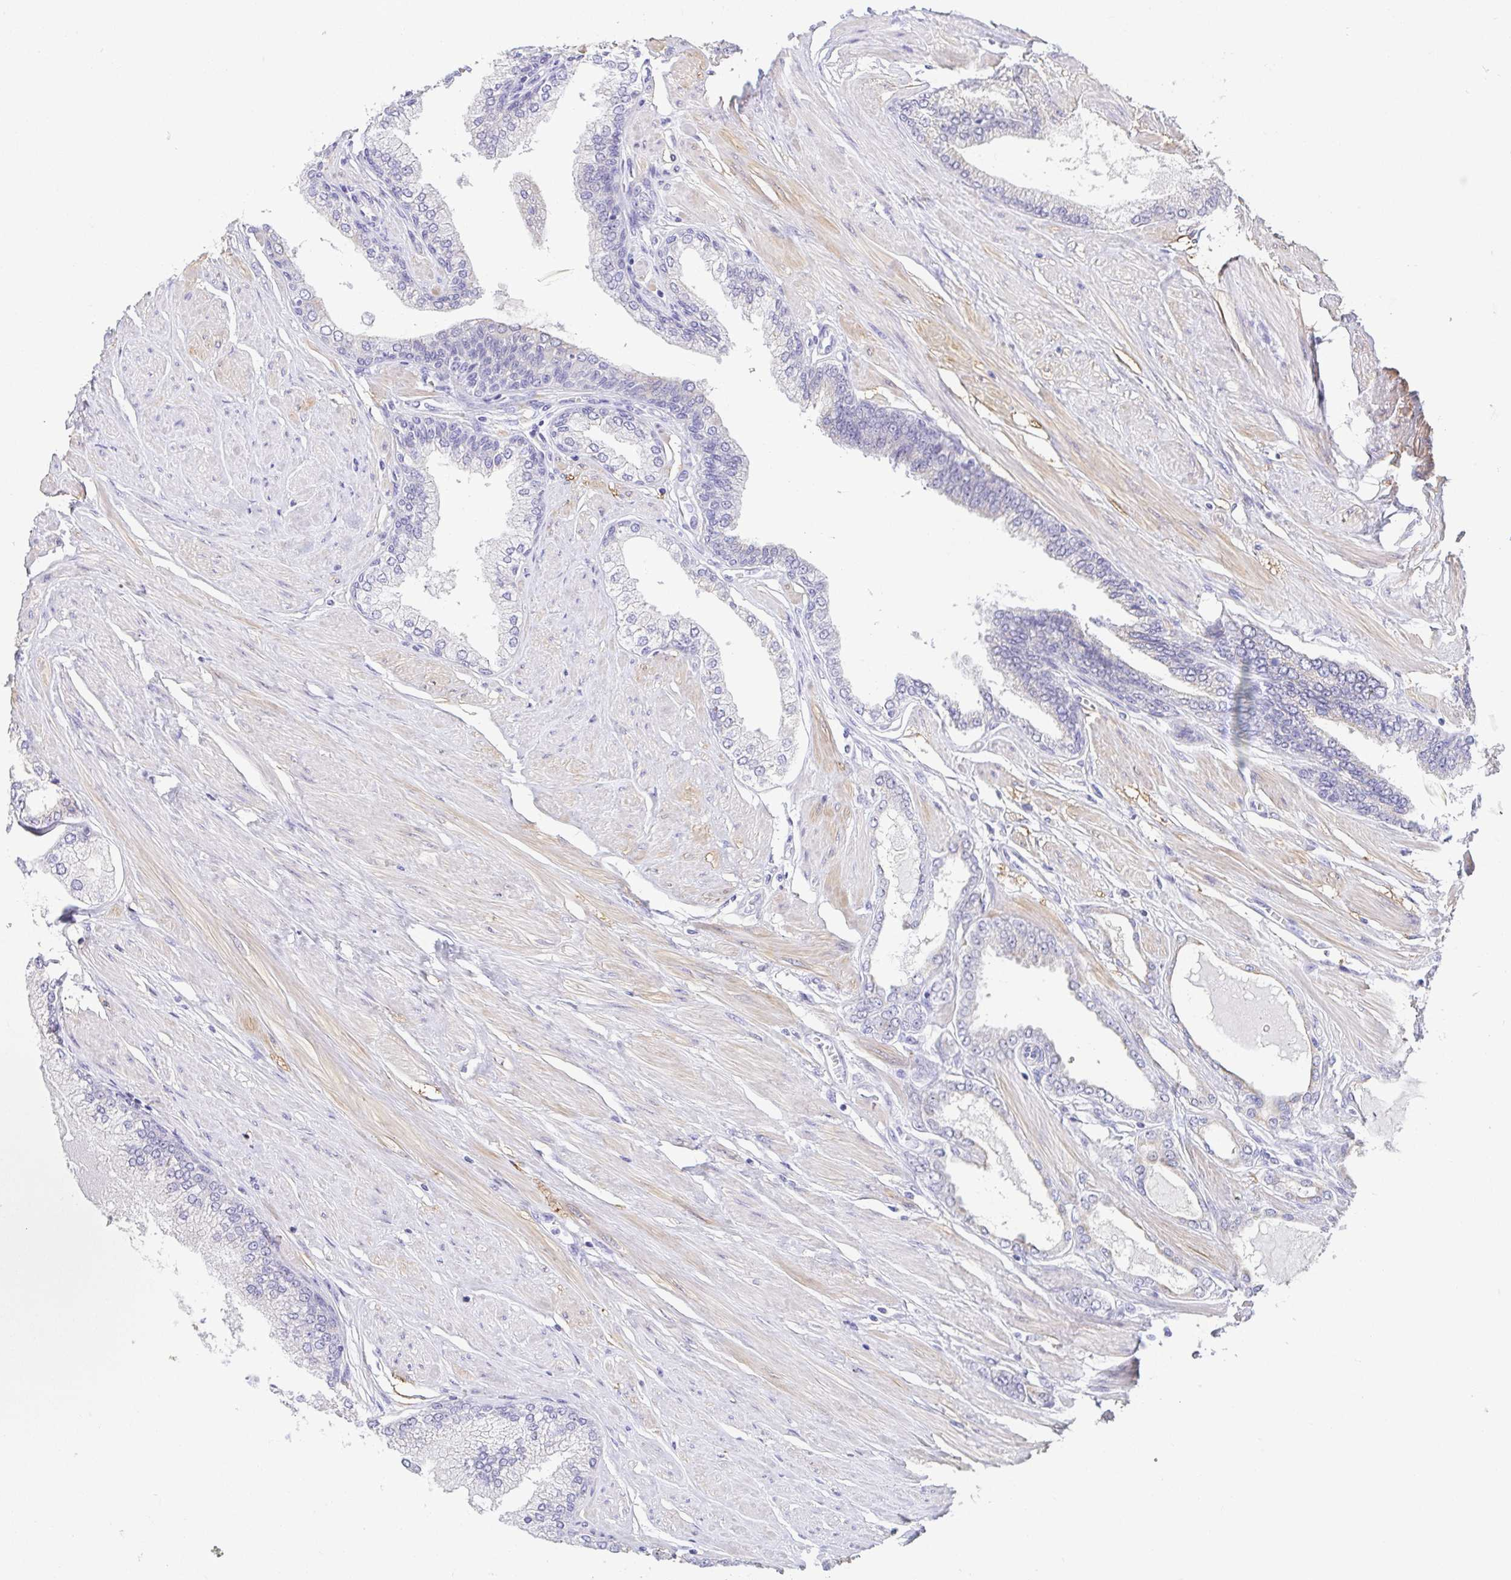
{"staining": {"intensity": "negative", "quantity": "none", "location": "none"}, "tissue": "prostate cancer", "cell_type": "Tumor cells", "image_type": "cancer", "snomed": [{"axis": "morphology", "description": "Adenocarcinoma, Low grade"}, {"axis": "topography", "description": "Prostate"}], "caption": "Tumor cells show no significant staining in prostate adenocarcinoma (low-grade).", "gene": "FABP3", "patient": {"sex": "male", "age": 55}}